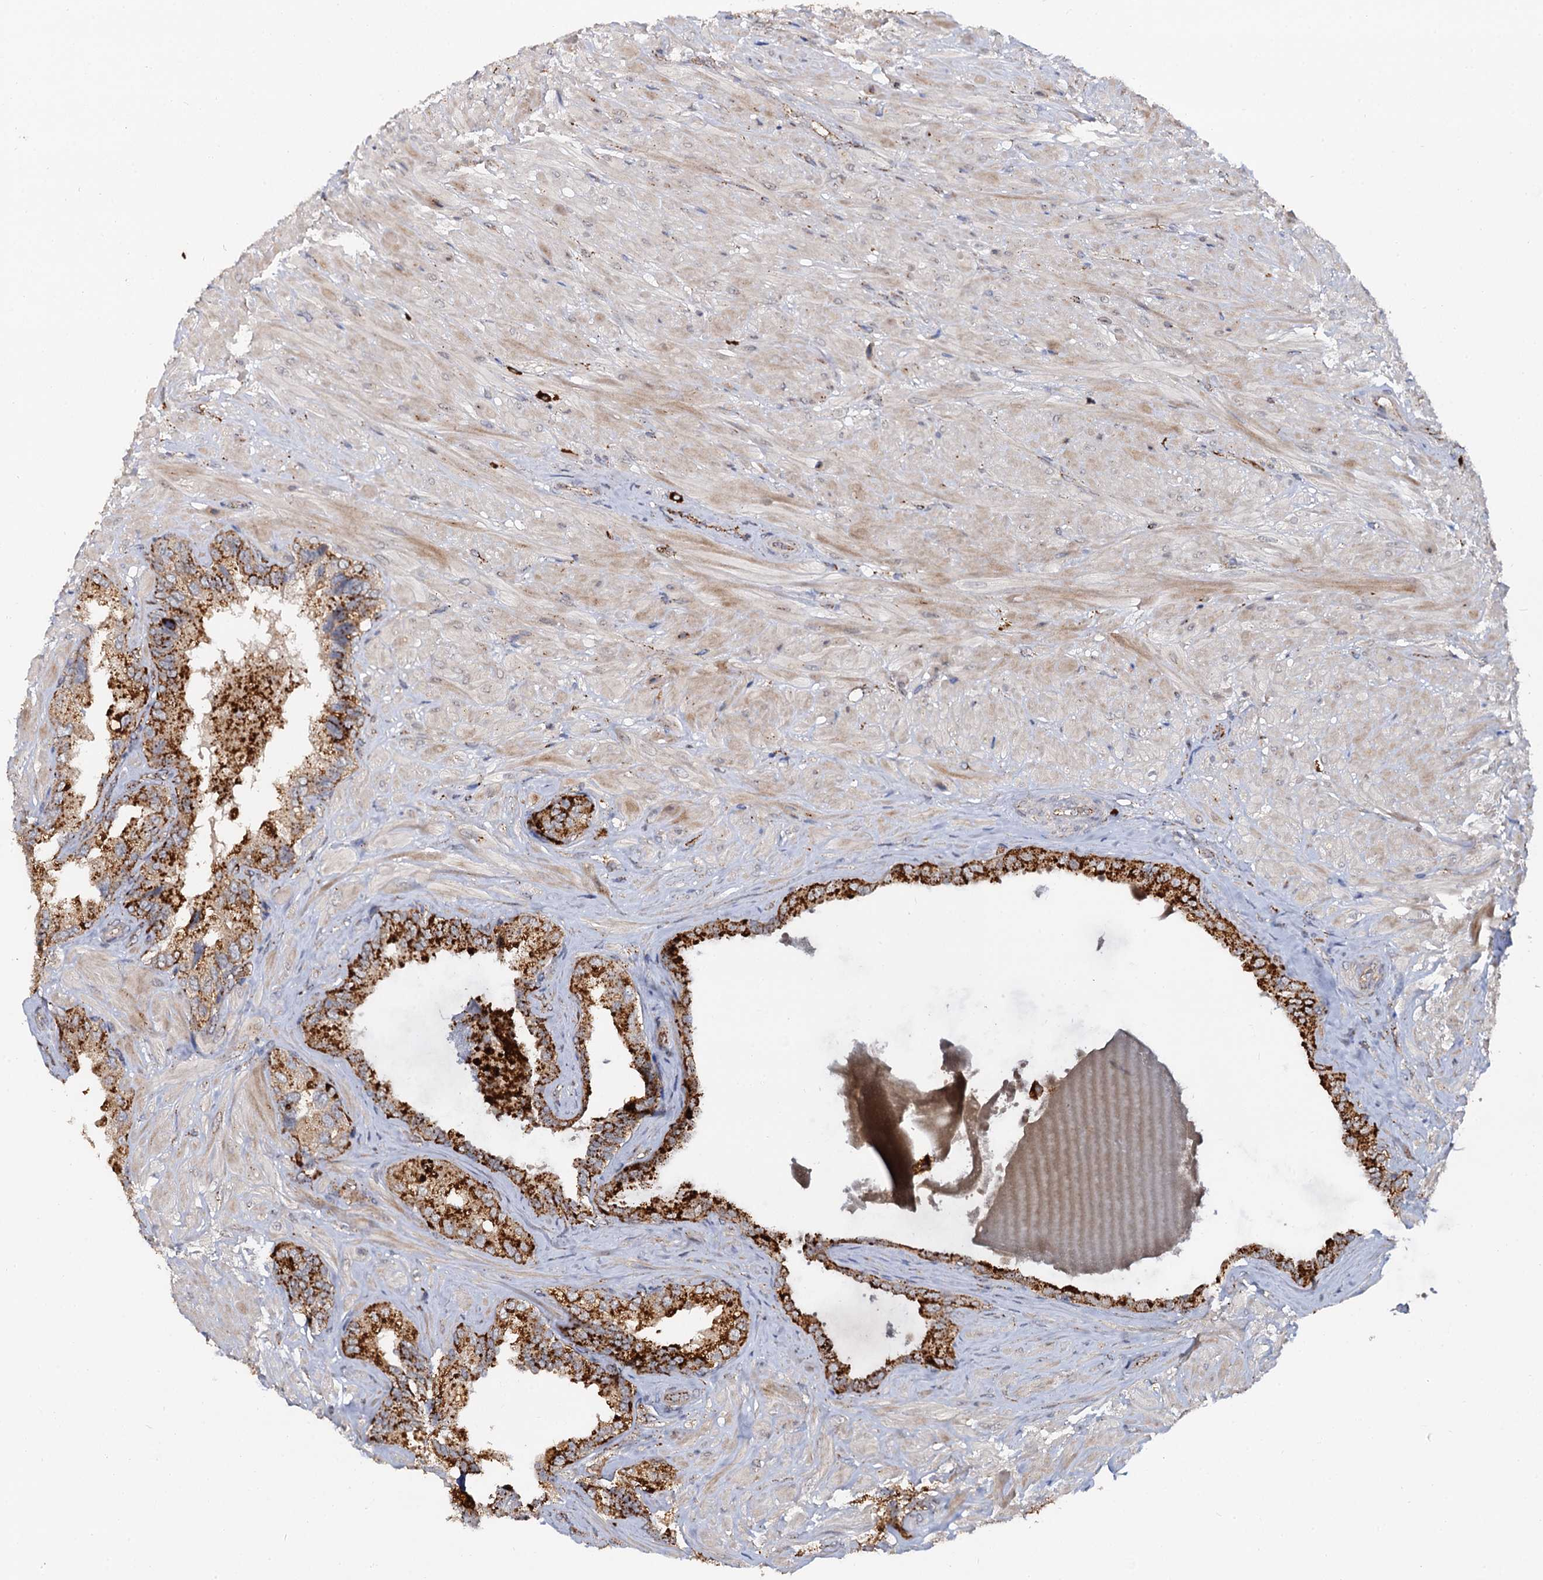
{"staining": {"intensity": "strong", "quantity": ">75%", "location": "cytoplasmic/membranous"}, "tissue": "seminal vesicle", "cell_type": "Glandular cells", "image_type": "normal", "snomed": [{"axis": "morphology", "description": "Normal tissue, NOS"}, {"axis": "topography", "description": "Seminal veicle"}, {"axis": "topography", "description": "Peripheral nerve tissue"}], "caption": "About >75% of glandular cells in benign human seminal vesicle show strong cytoplasmic/membranous protein expression as visualized by brown immunohistochemical staining.", "gene": "GBA1", "patient": {"sex": "male", "age": 67}}